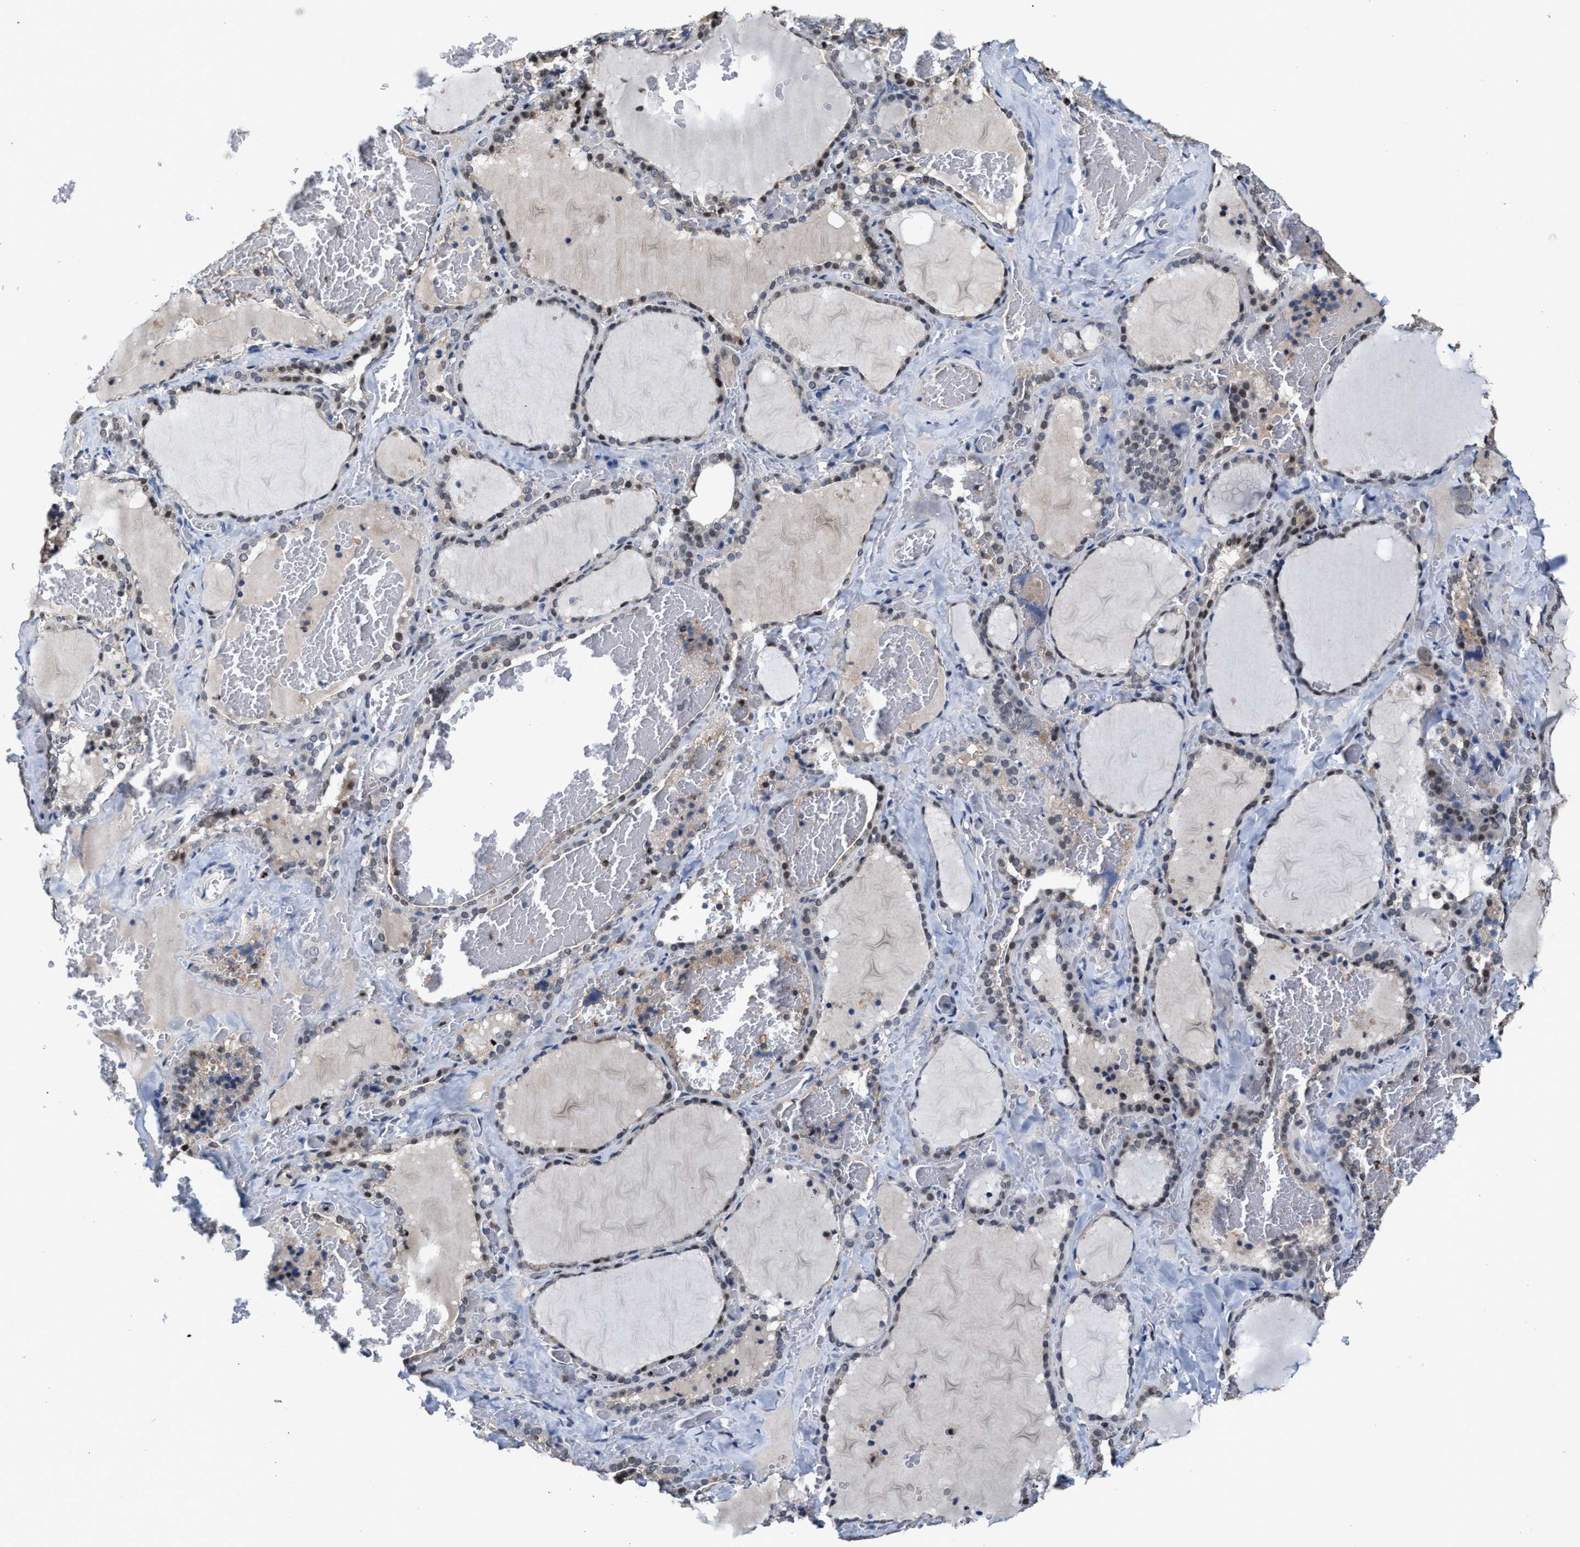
{"staining": {"intensity": "moderate", "quantity": "25%-75%", "location": "nuclear"}, "tissue": "thyroid gland", "cell_type": "Glandular cells", "image_type": "normal", "snomed": [{"axis": "morphology", "description": "Normal tissue, NOS"}, {"axis": "topography", "description": "Thyroid gland"}], "caption": "High-power microscopy captured an immunohistochemistry (IHC) micrograph of unremarkable thyroid gland, revealing moderate nuclear positivity in approximately 25%-75% of glandular cells.", "gene": "ZNF20", "patient": {"sex": "female", "age": 22}}